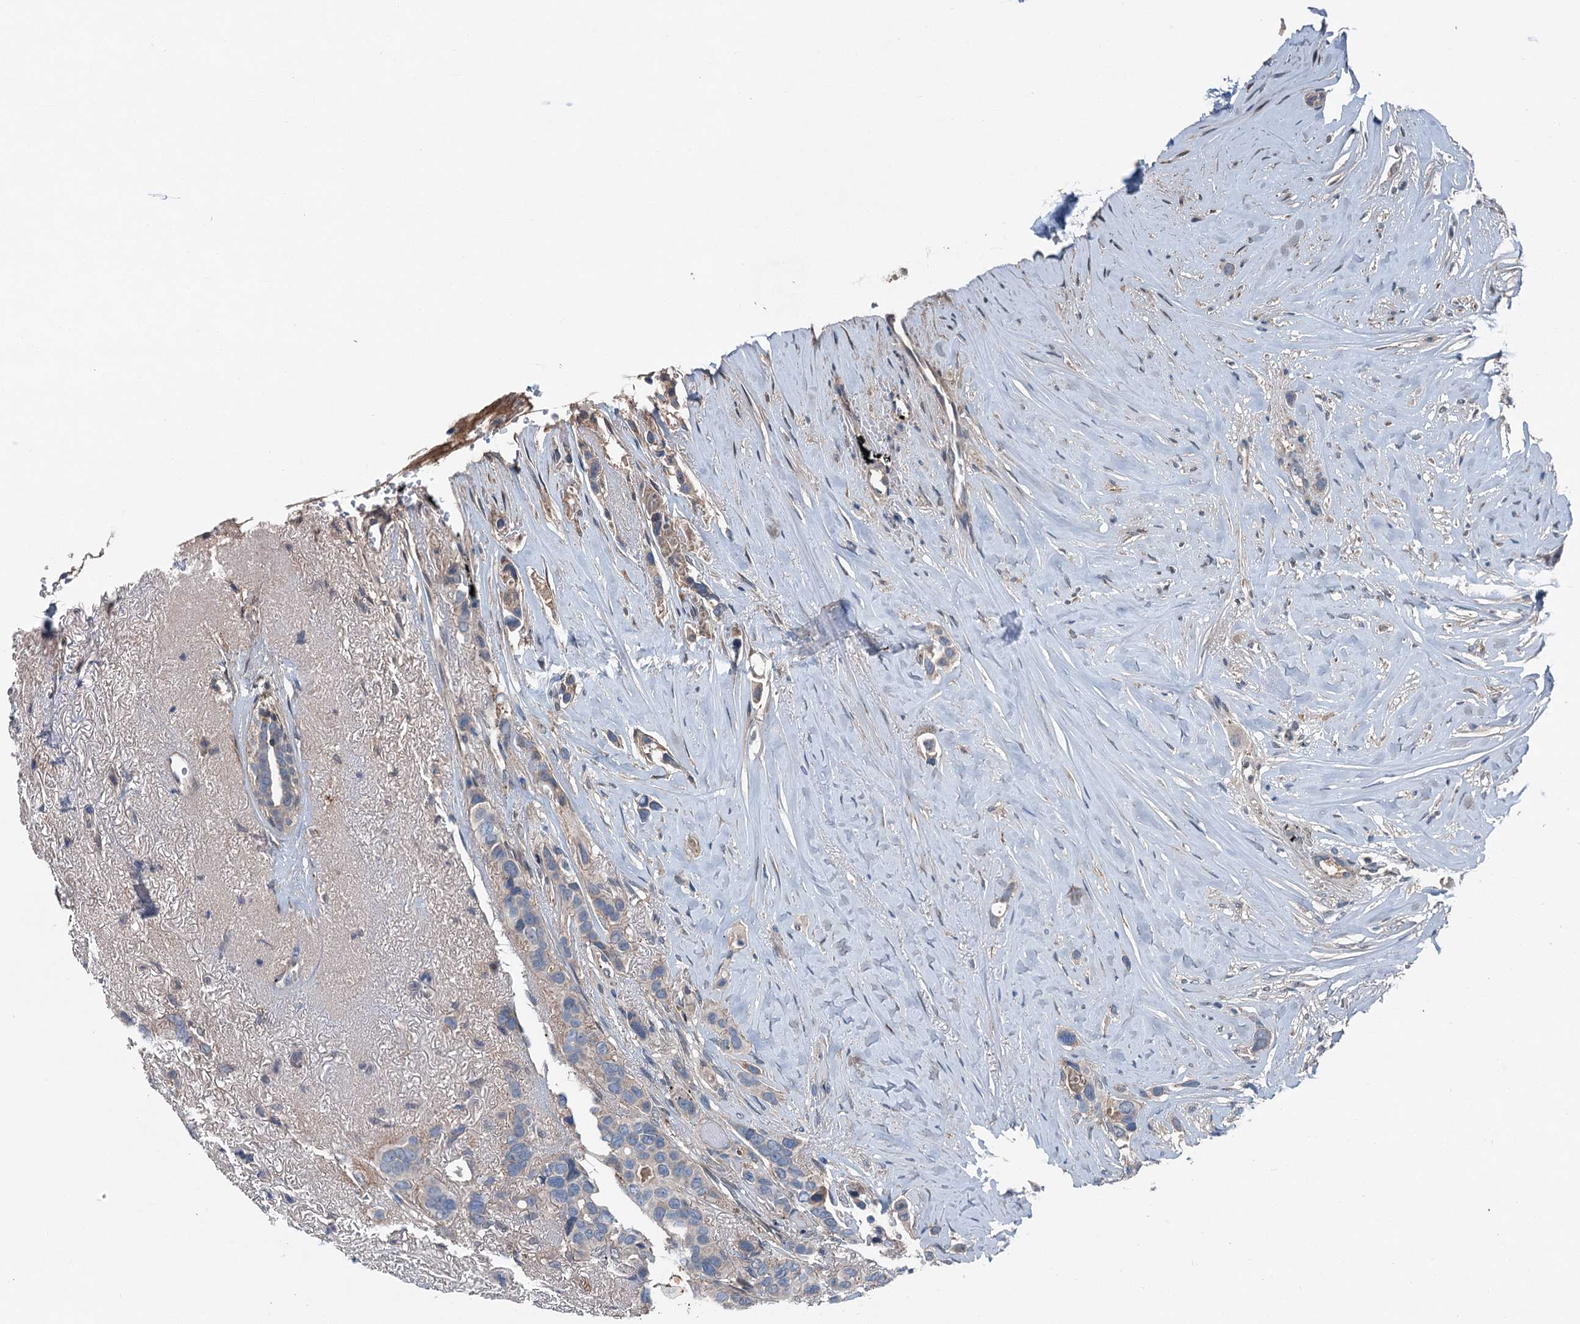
{"staining": {"intensity": "negative", "quantity": "none", "location": "none"}, "tissue": "breast cancer", "cell_type": "Tumor cells", "image_type": "cancer", "snomed": [{"axis": "morphology", "description": "Lobular carcinoma"}, {"axis": "topography", "description": "Breast"}], "caption": "Immunohistochemical staining of breast cancer (lobular carcinoma) shows no significant expression in tumor cells.", "gene": "SLC2A10", "patient": {"sex": "female", "age": 51}}